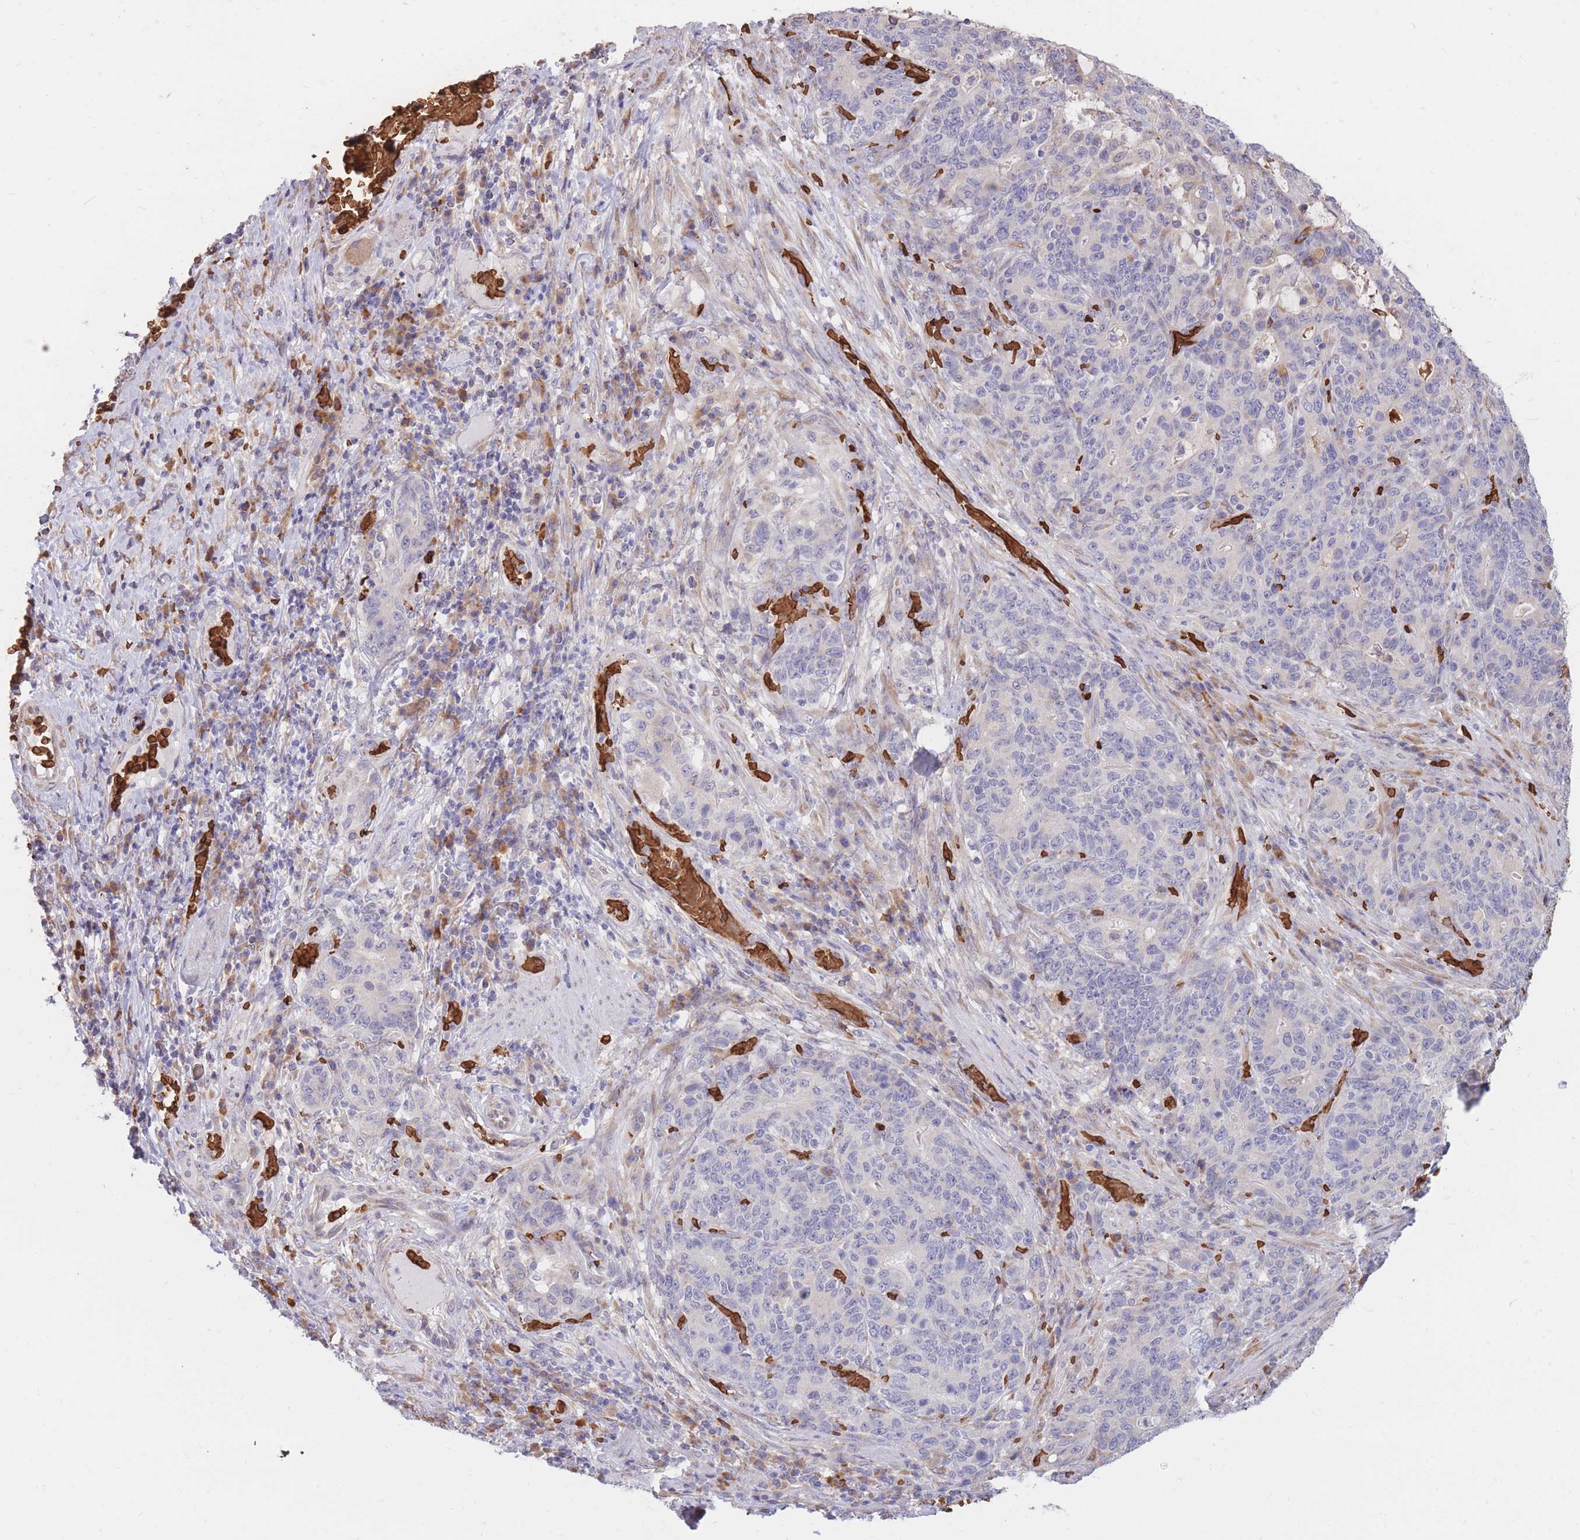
{"staining": {"intensity": "negative", "quantity": "none", "location": "none"}, "tissue": "stomach cancer", "cell_type": "Tumor cells", "image_type": "cancer", "snomed": [{"axis": "morphology", "description": "Normal tissue, NOS"}, {"axis": "morphology", "description": "Adenocarcinoma, NOS"}, {"axis": "topography", "description": "Stomach"}], "caption": "Tumor cells are negative for protein expression in human stomach cancer (adenocarcinoma).", "gene": "ATP10D", "patient": {"sex": "female", "age": 64}}